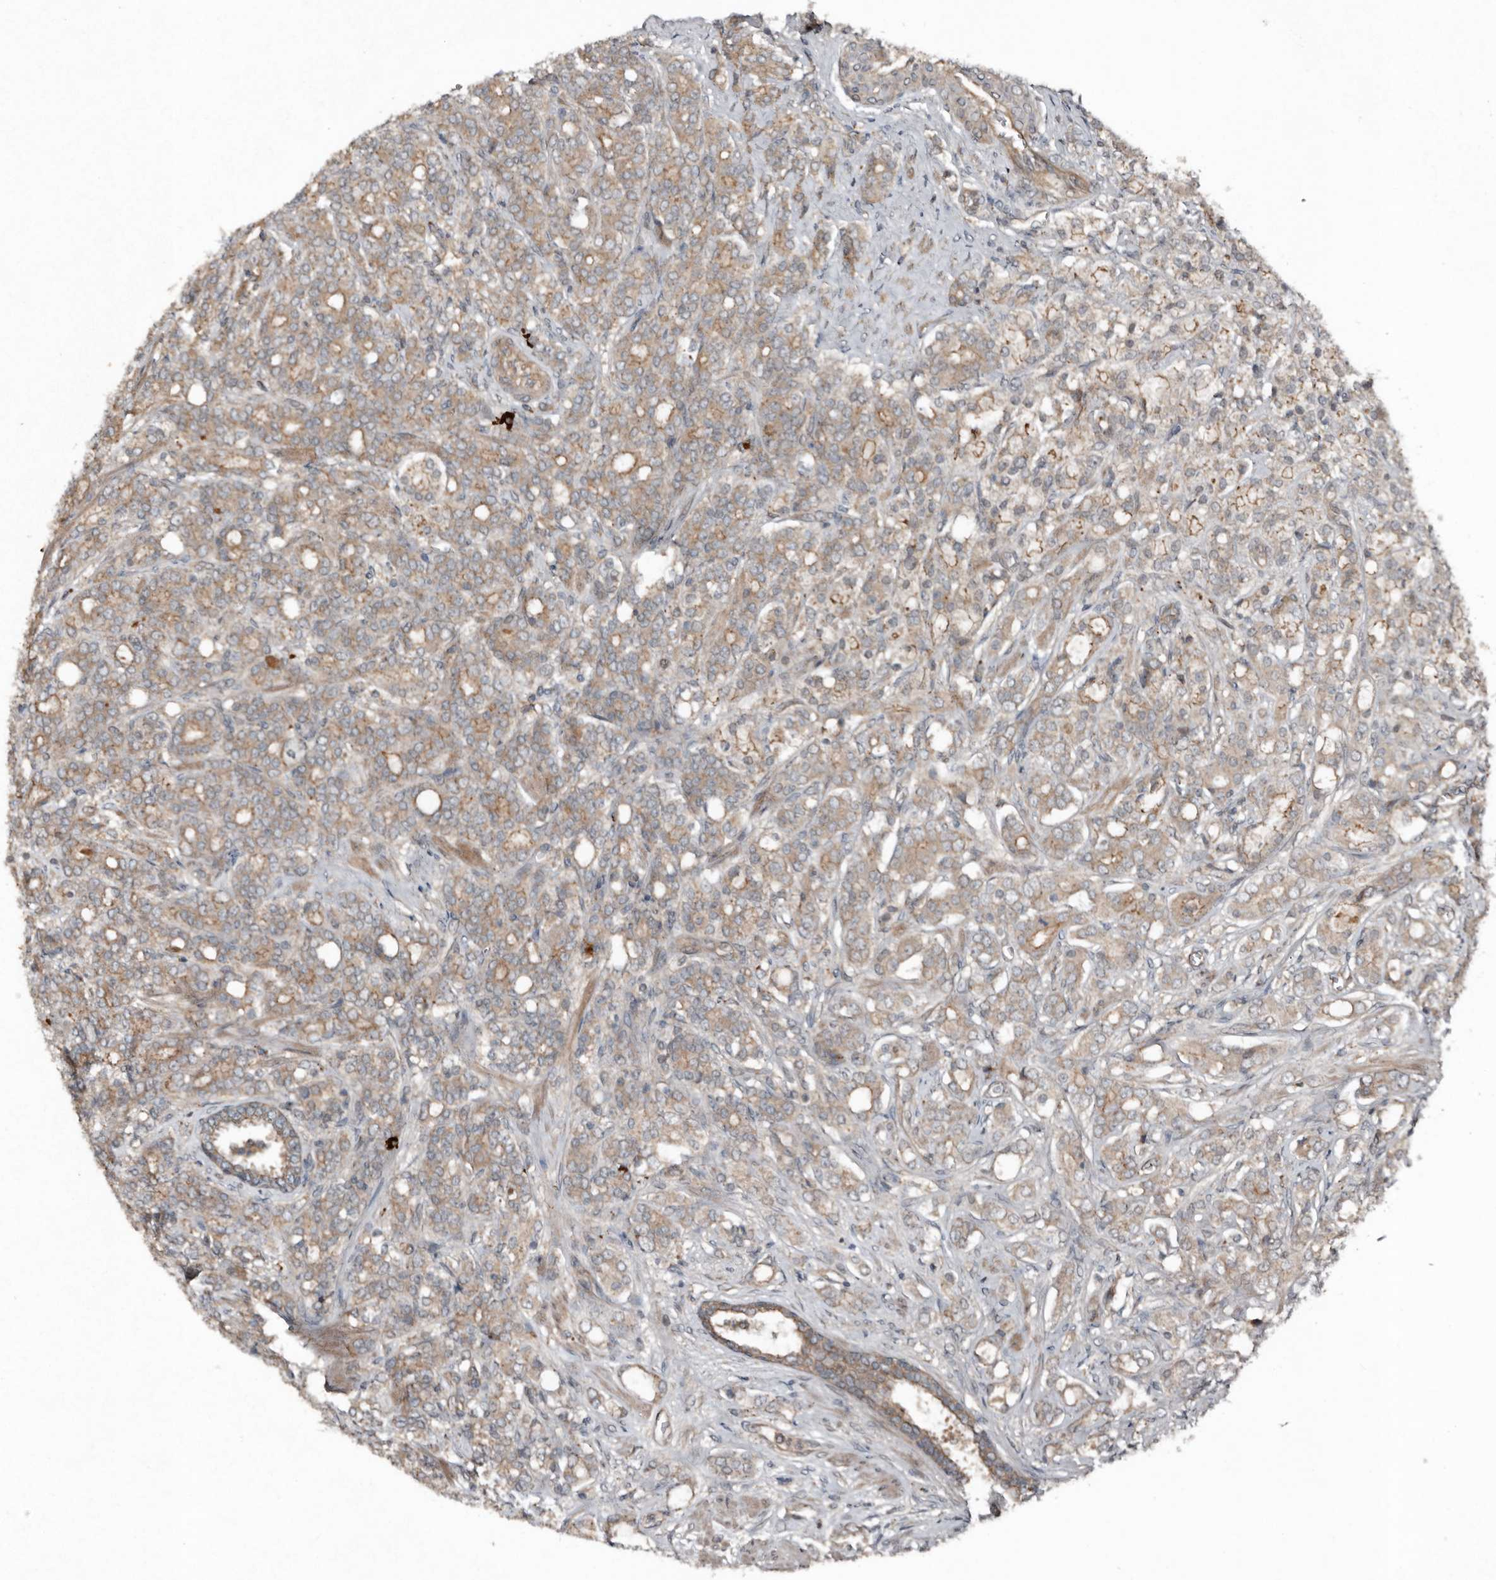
{"staining": {"intensity": "moderate", "quantity": "<25%", "location": "cytoplasmic/membranous"}, "tissue": "prostate cancer", "cell_type": "Tumor cells", "image_type": "cancer", "snomed": [{"axis": "morphology", "description": "Adenocarcinoma, High grade"}, {"axis": "topography", "description": "Prostate"}], "caption": "Tumor cells show low levels of moderate cytoplasmic/membranous expression in approximately <25% of cells in human prostate cancer (high-grade adenocarcinoma).", "gene": "TEAD3", "patient": {"sex": "male", "age": 62}}